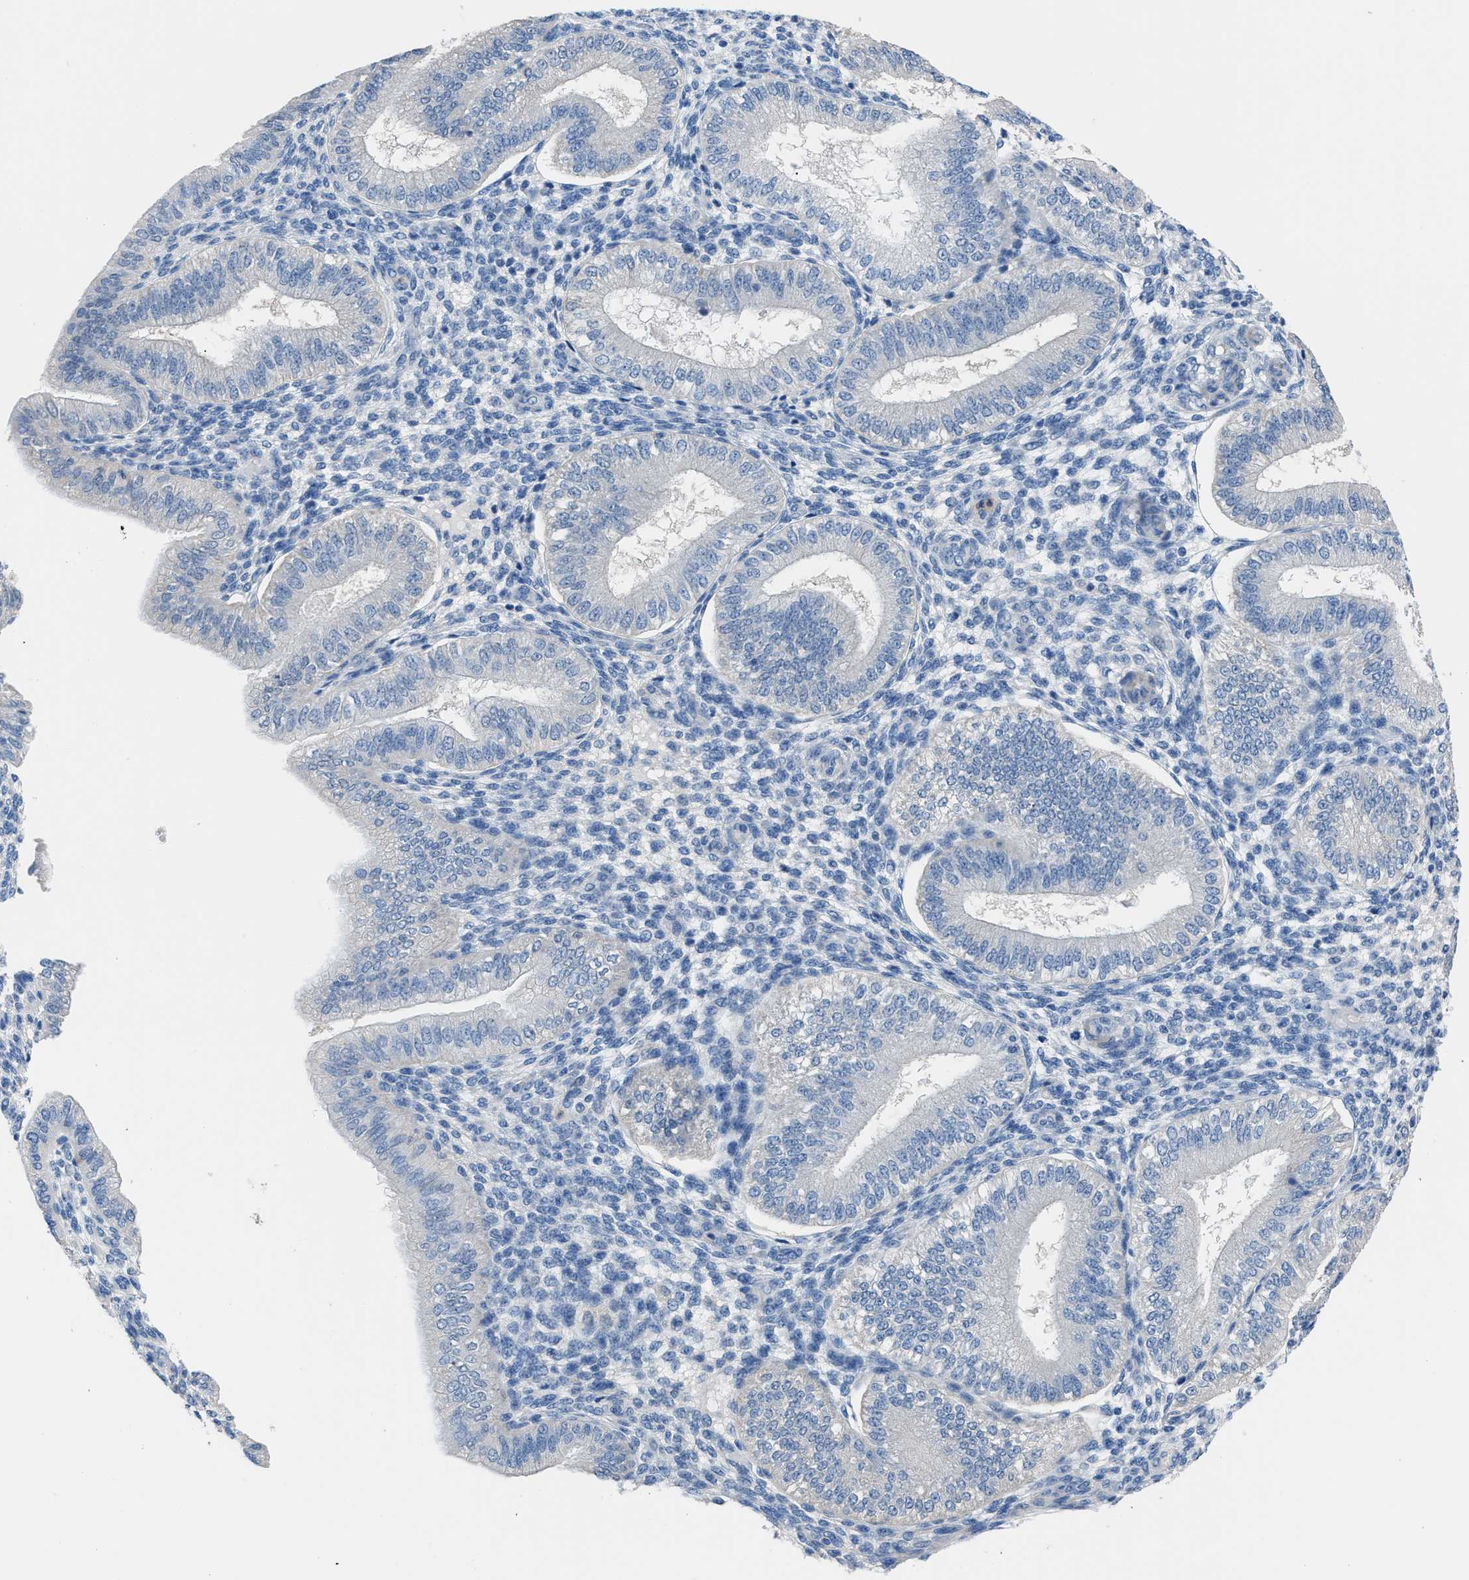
{"staining": {"intensity": "negative", "quantity": "none", "location": "none"}, "tissue": "endometrium", "cell_type": "Cells in endometrial stroma", "image_type": "normal", "snomed": [{"axis": "morphology", "description": "Normal tissue, NOS"}, {"axis": "topography", "description": "Endometrium"}], "caption": "The micrograph shows no significant positivity in cells in endometrial stroma of endometrium.", "gene": "ITPR1", "patient": {"sex": "female", "age": 39}}